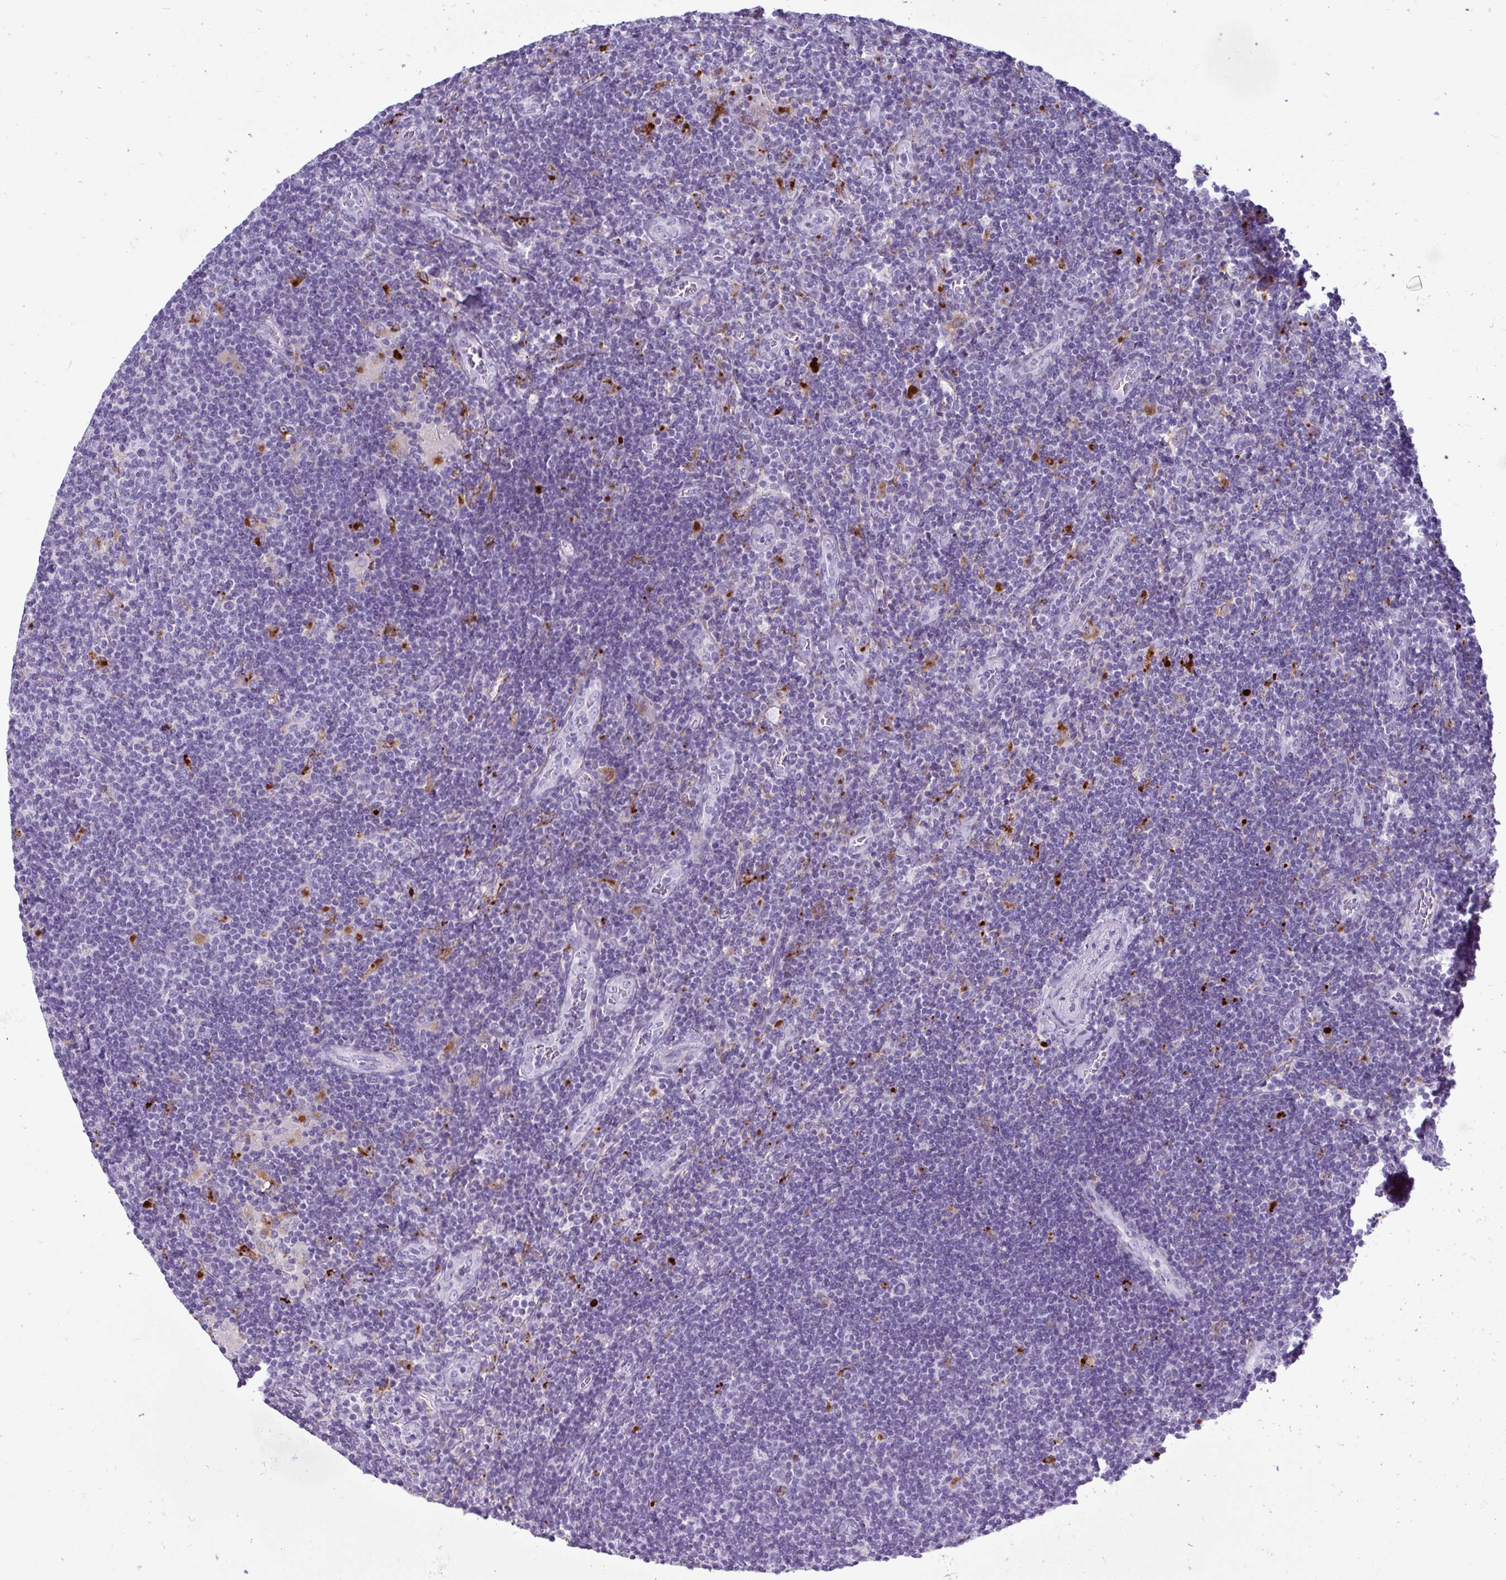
{"staining": {"intensity": "negative", "quantity": "none", "location": "none"}, "tissue": "lymphoma", "cell_type": "Tumor cells", "image_type": "cancer", "snomed": [{"axis": "morphology", "description": "Hodgkin's disease, NOS"}, {"axis": "topography", "description": "Lymph node"}], "caption": "This is an immunohistochemistry (IHC) image of Hodgkin's disease. There is no expression in tumor cells.", "gene": "CTSZ", "patient": {"sex": "male", "age": 40}}